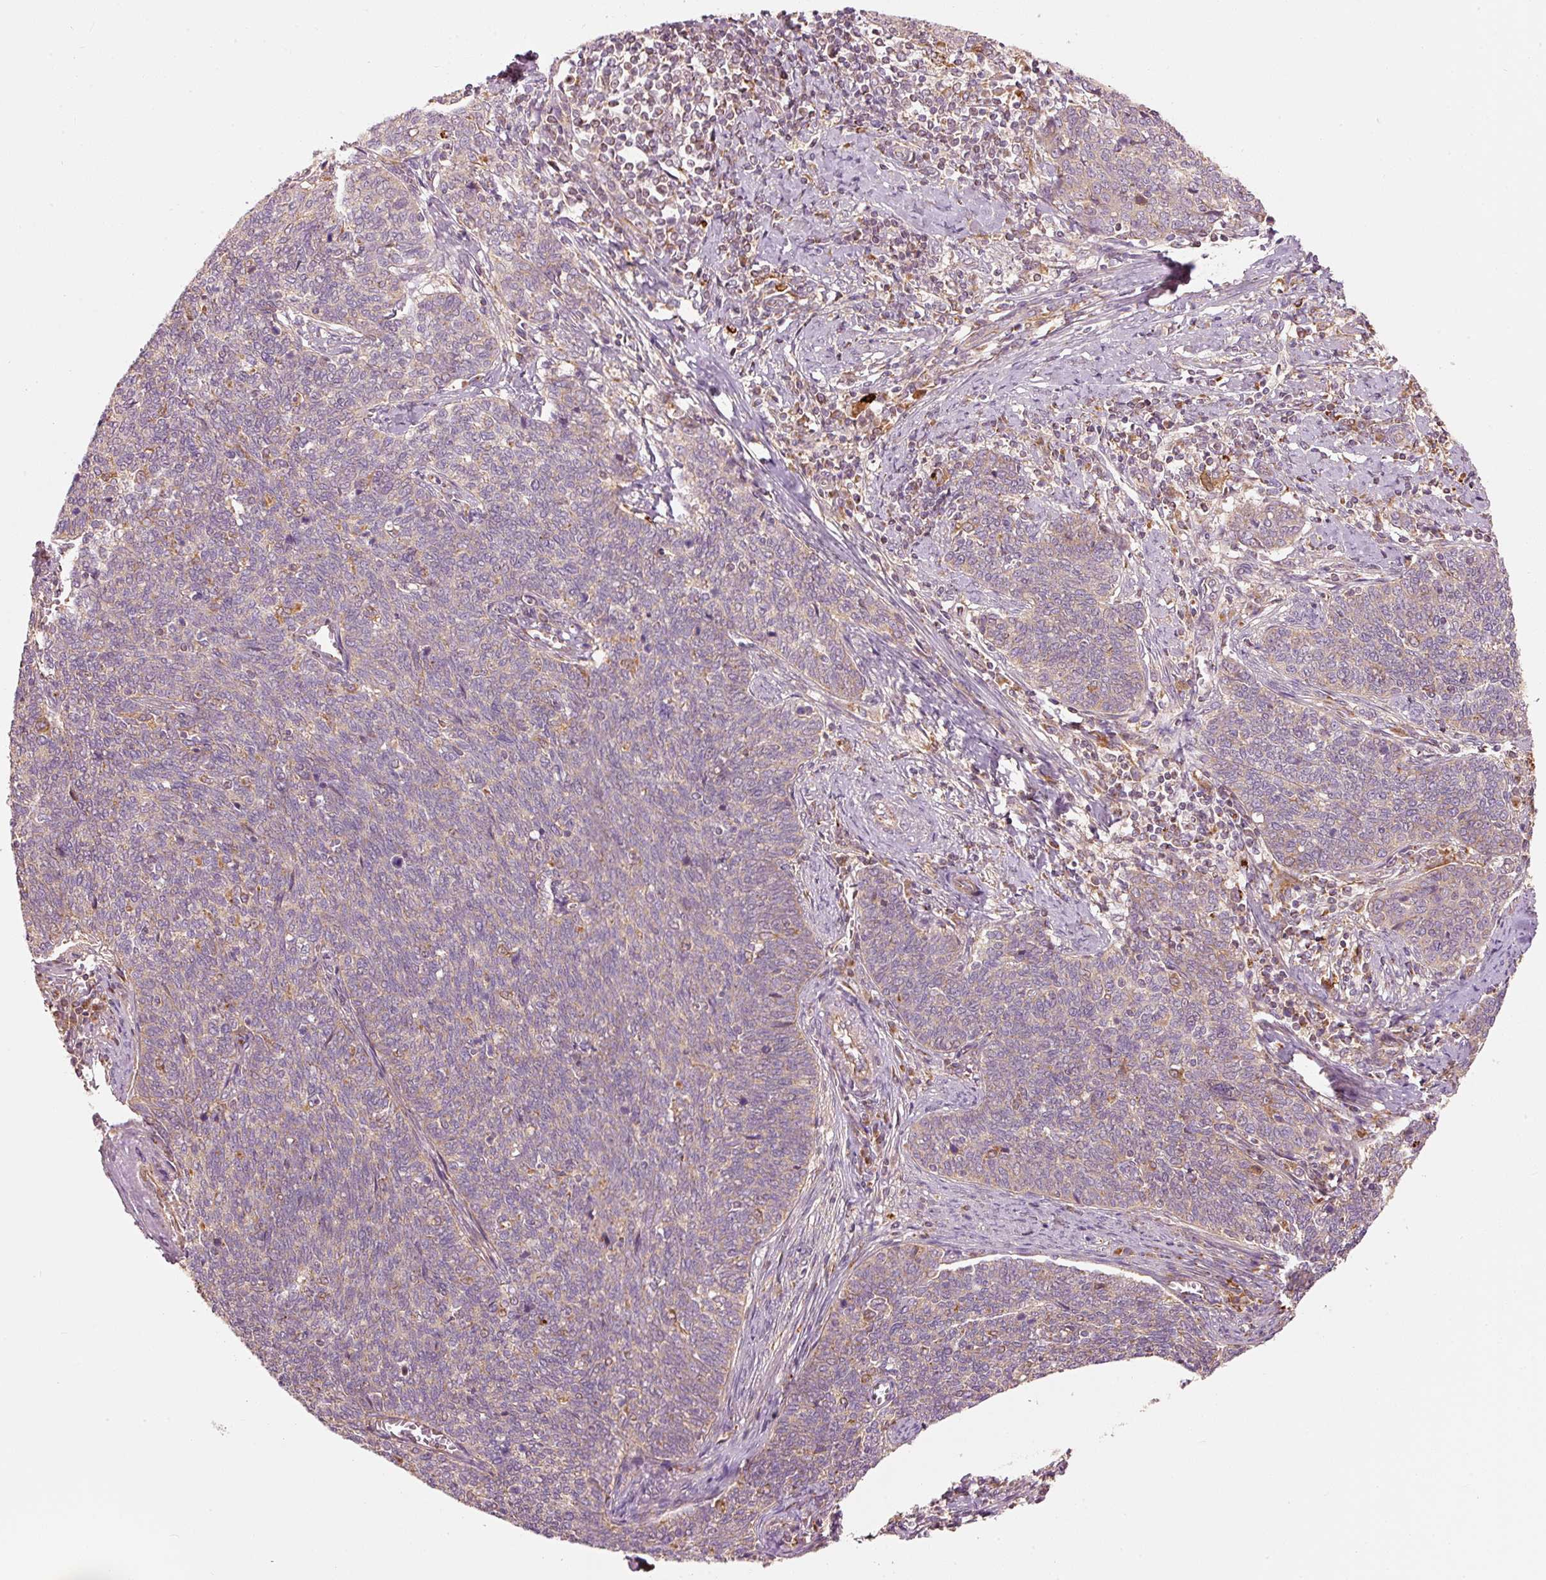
{"staining": {"intensity": "weak", "quantity": "<25%", "location": "cytoplasmic/membranous"}, "tissue": "cervical cancer", "cell_type": "Tumor cells", "image_type": "cancer", "snomed": [{"axis": "morphology", "description": "Squamous cell carcinoma, NOS"}, {"axis": "topography", "description": "Cervix"}], "caption": "This histopathology image is of squamous cell carcinoma (cervical) stained with IHC to label a protein in brown with the nuclei are counter-stained blue. There is no expression in tumor cells. (Stains: DAB (3,3'-diaminobenzidine) IHC with hematoxylin counter stain, Microscopy: brightfield microscopy at high magnification).", "gene": "MTHFD1L", "patient": {"sex": "female", "age": 39}}